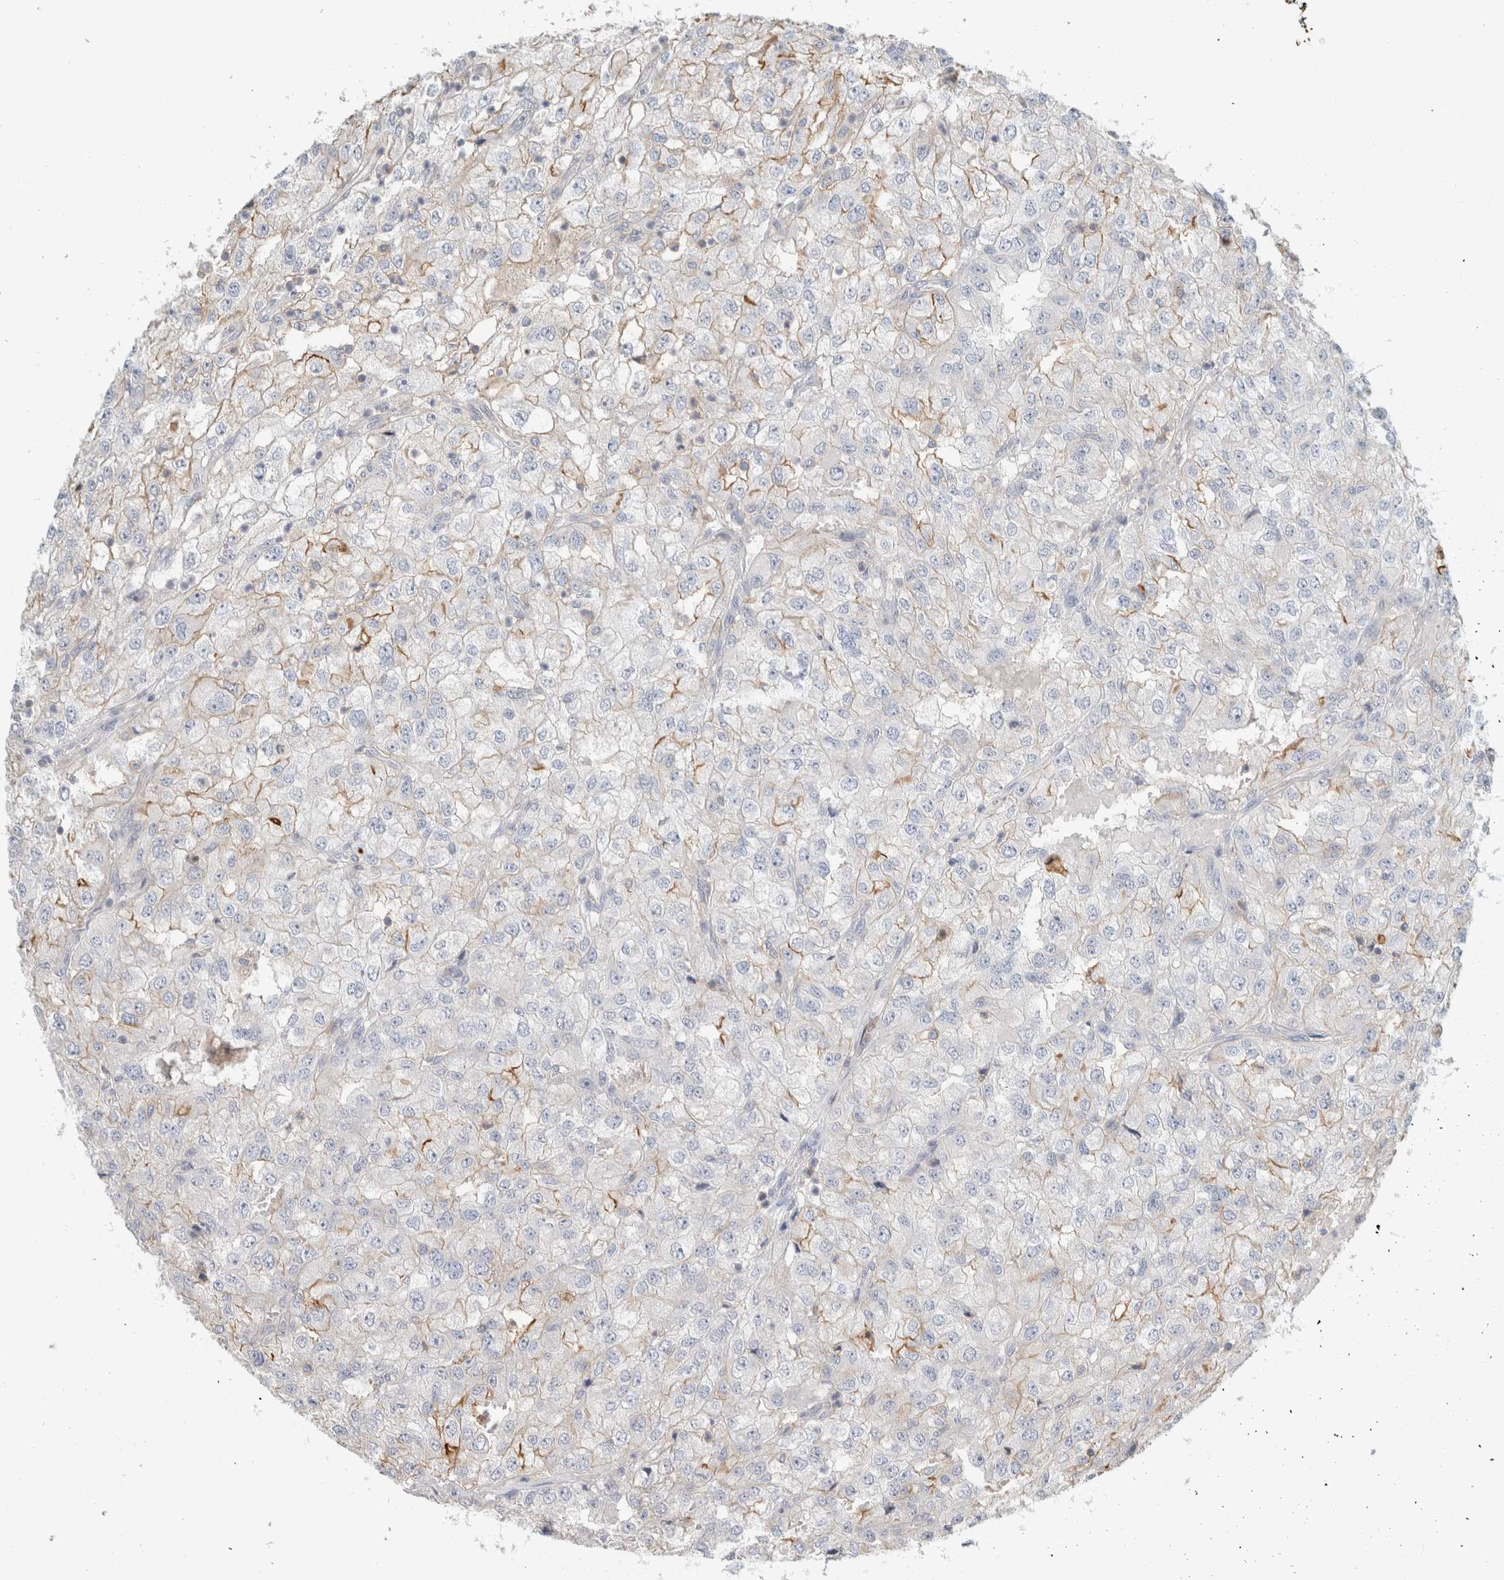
{"staining": {"intensity": "moderate", "quantity": "<25%", "location": "cytoplasmic/membranous"}, "tissue": "renal cancer", "cell_type": "Tumor cells", "image_type": "cancer", "snomed": [{"axis": "morphology", "description": "Adenocarcinoma, NOS"}, {"axis": "topography", "description": "Kidney"}], "caption": "Immunohistochemistry (IHC) histopathology image of neoplastic tissue: renal cancer (adenocarcinoma) stained using IHC exhibits low levels of moderate protein expression localized specifically in the cytoplasmic/membranous of tumor cells, appearing as a cytoplasmic/membranous brown color.", "gene": "ERCC6L2", "patient": {"sex": "female", "age": 54}}